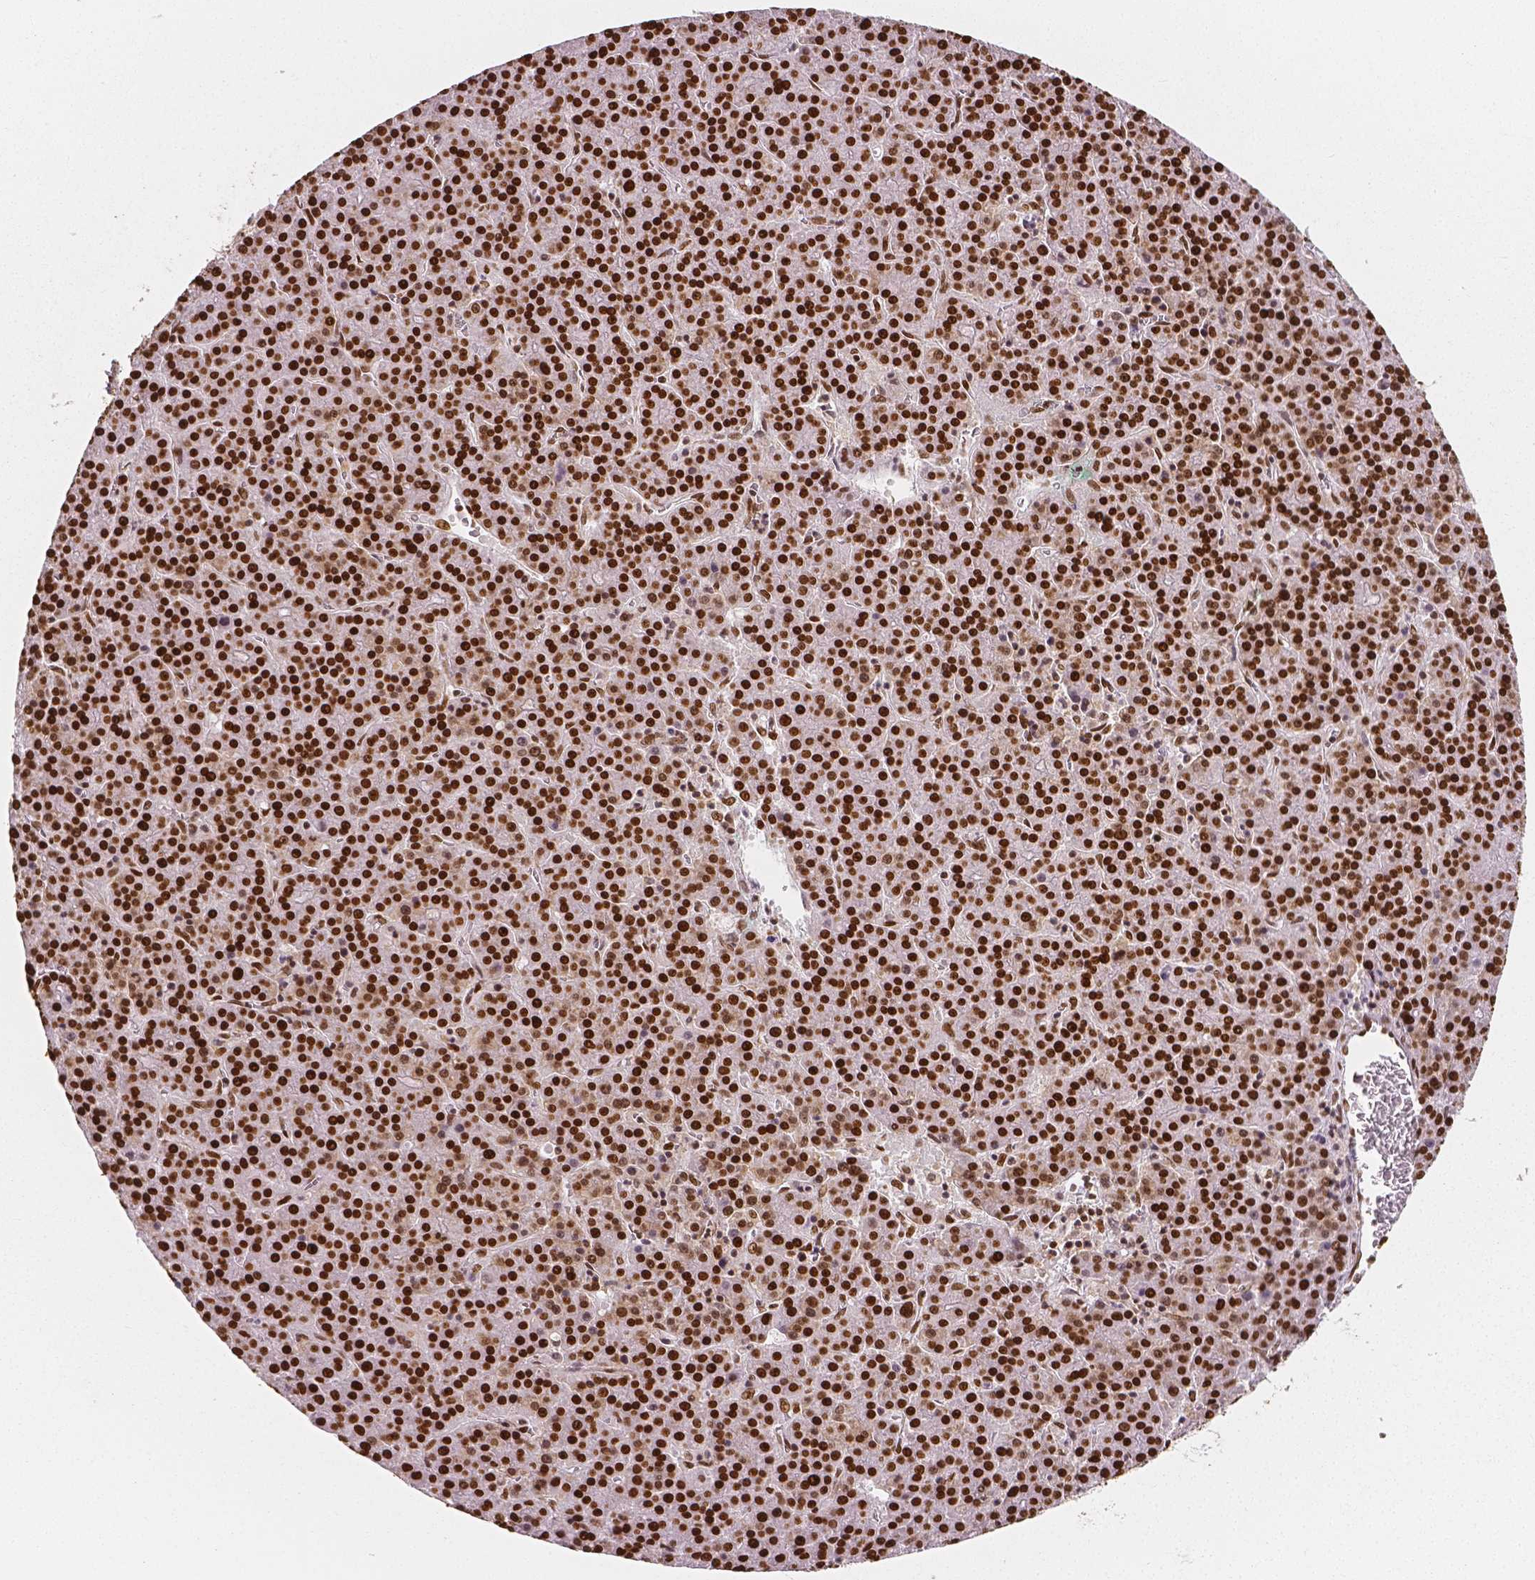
{"staining": {"intensity": "strong", "quantity": ">75%", "location": "nuclear"}, "tissue": "liver cancer", "cell_type": "Tumor cells", "image_type": "cancer", "snomed": [{"axis": "morphology", "description": "Carcinoma, Hepatocellular, NOS"}, {"axis": "topography", "description": "Liver"}], "caption": "The photomicrograph shows staining of hepatocellular carcinoma (liver), revealing strong nuclear protein expression (brown color) within tumor cells.", "gene": "NUCKS1", "patient": {"sex": "female", "age": 58}}